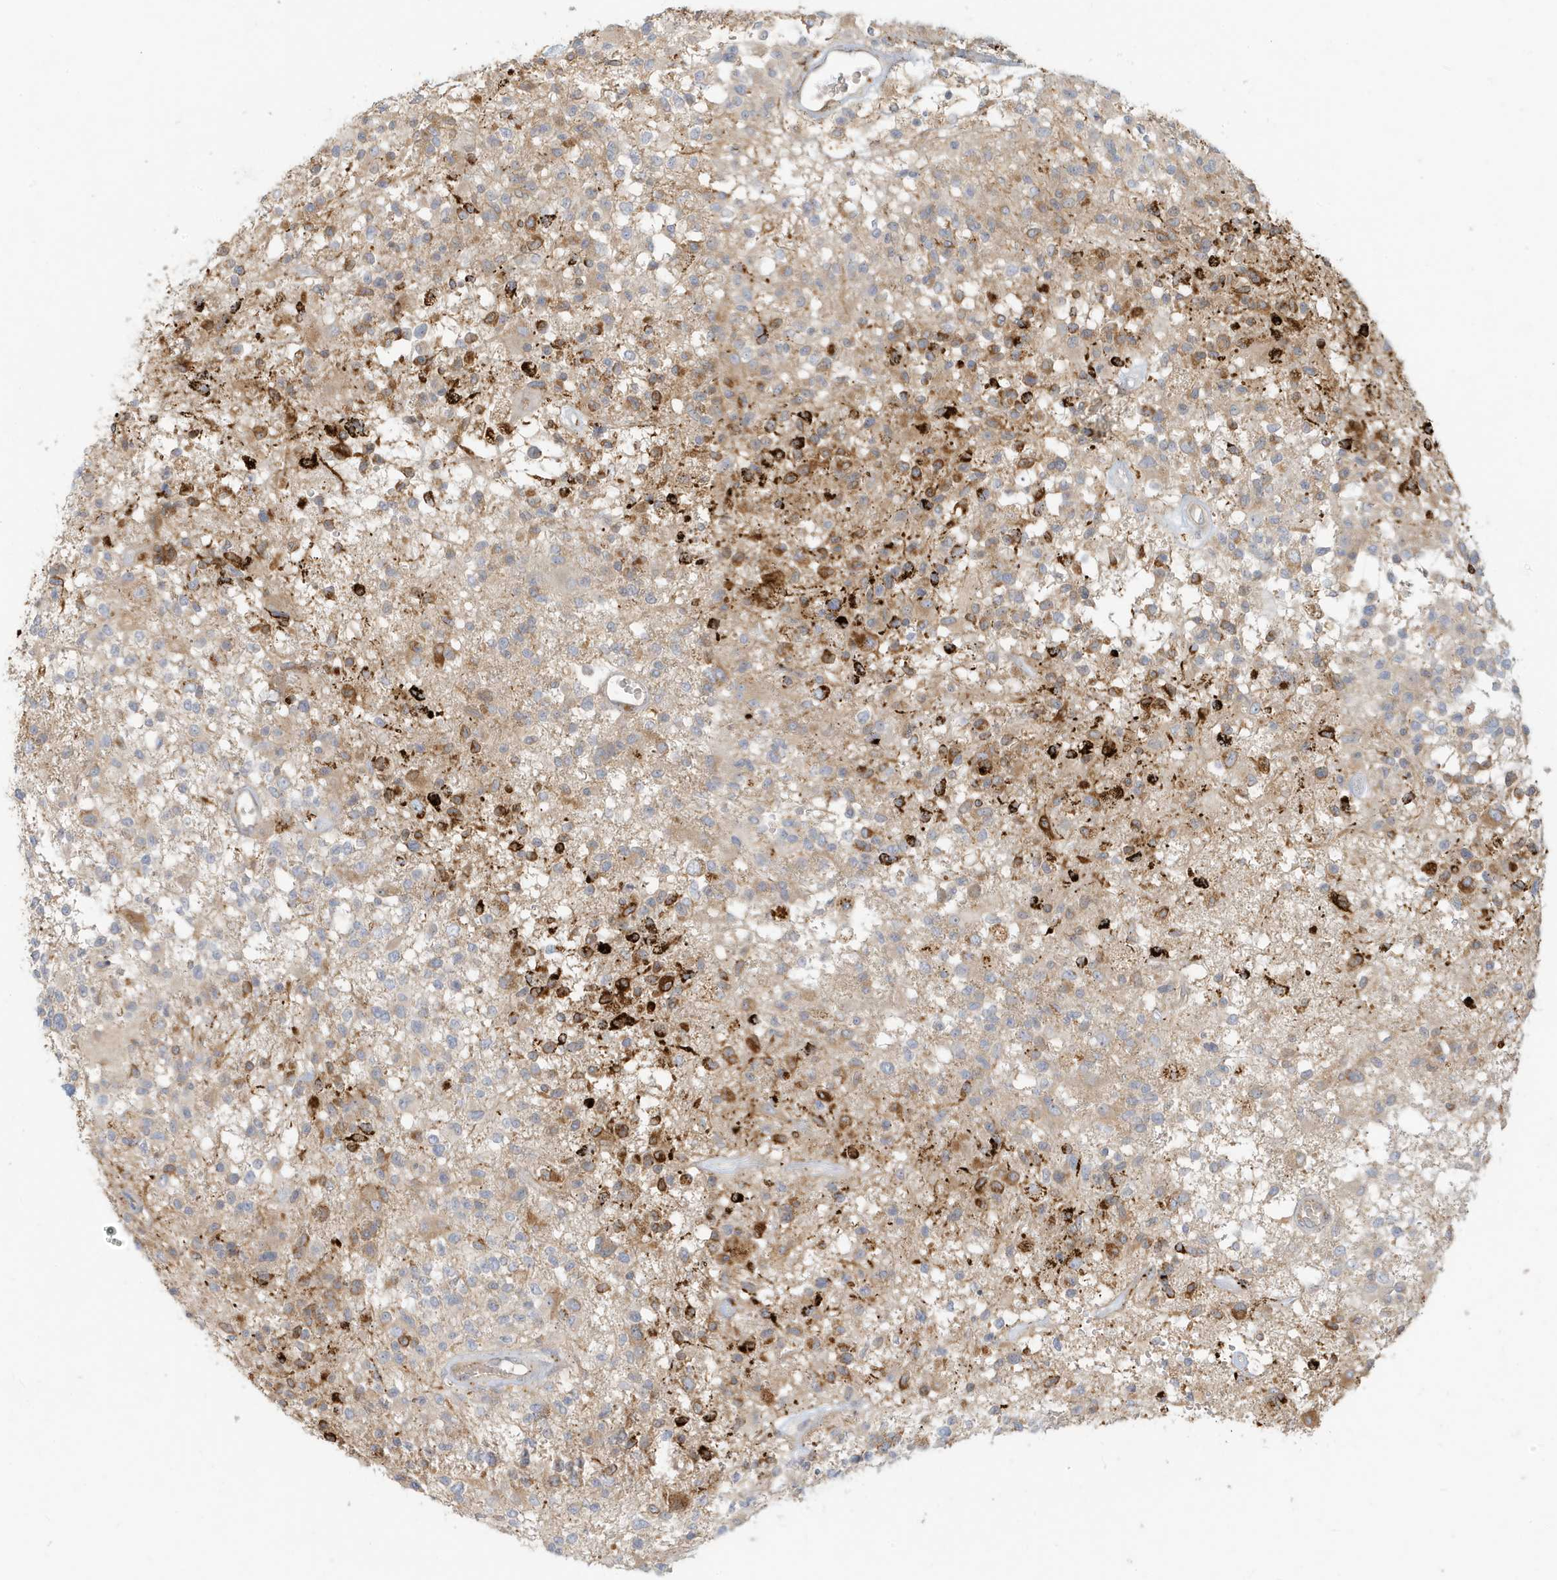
{"staining": {"intensity": "moderate", "quantity": "<25%", "location": "cytoplasmic/membranous"}, "tissue": "glioma", "cell_type": "Tumor cells", "image_type": "cancer", "snomed": [{"axis": "morphology", "description": "Glioma, malignant, High grade"}, {"axis": "morphology", "description": "Glioblastoma, NOS"}, {"axis": "topography", "description": "Brain"}], "caption": "Immunohistochemical staining of glioma reveals moderate cytoplasmic/membranous protein positivity in about <25% of tumor cells. The protein is shown in brown color, while the nuclei are stained blue.", "gene": "MCOLN1", "patient": {"sex": "male", "age": 60}}